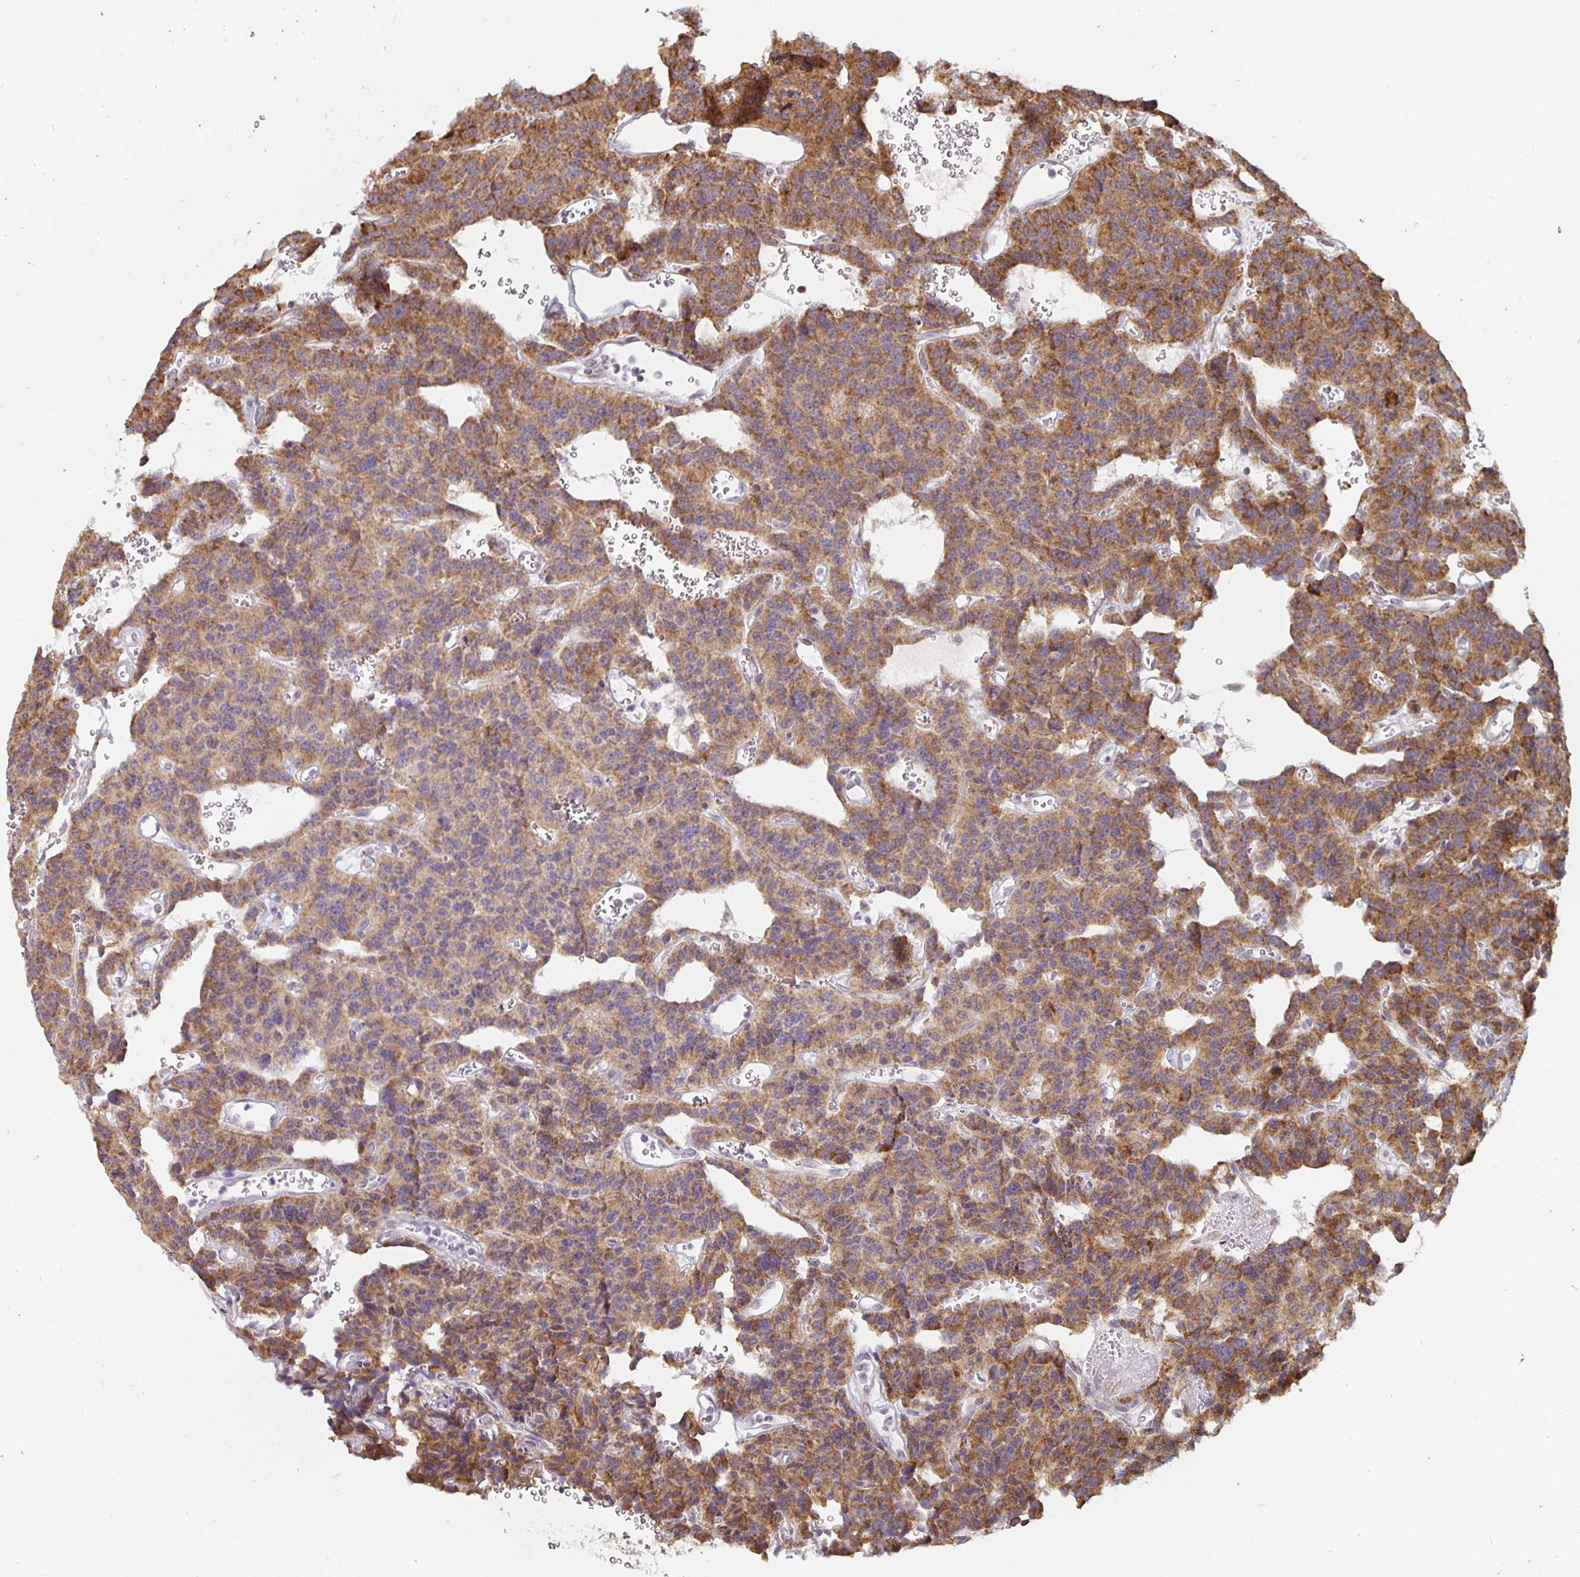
{"staining": {"intensity": "moderate", "quantity": ">75%", "location": "cytoplasmic/membranous"}, "tissue": "carcinoid", "cell_type": "Tumor cells", "image_type": "cancer", "snomed": [{"axis": "morphology", "description": "Carcinoid, malignant, NOS"}, {"axis": "topography", "description": "Lung"}], "caption": "Malignant carcinoid stained for a protein (brown) displays moderate cytoplasmic/membranous positive positivity in about >75% of tumor cells.", "gene": "MRPL28", "patient": {"sex": "female", "age": 71}}